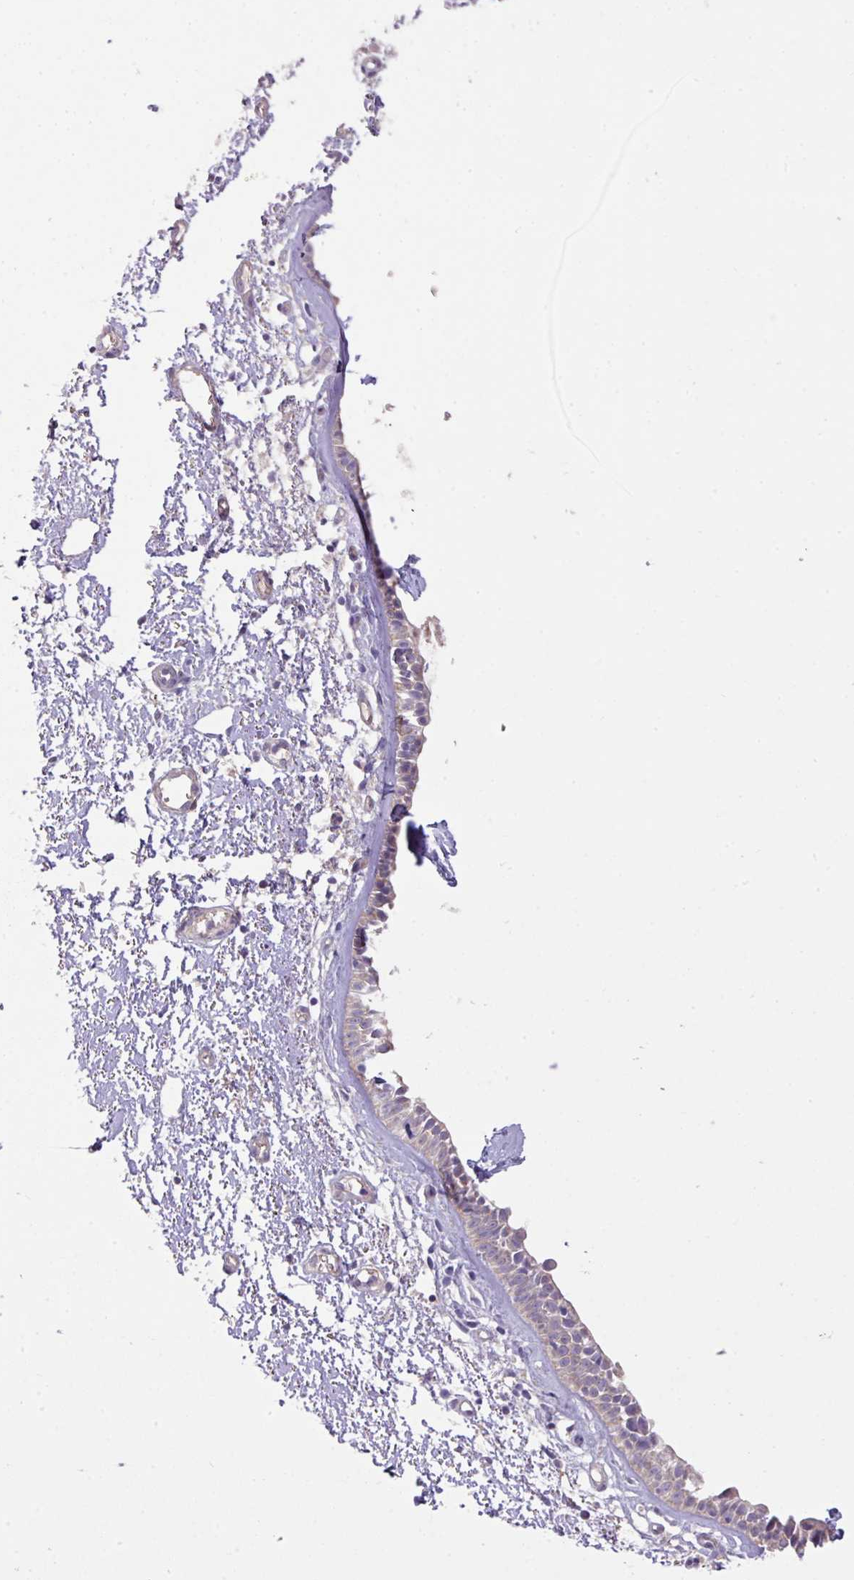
{"staining": {"intensity": "weak", "quantity": "<25%", "location": "cytoplasmic/membranous"}, "tissue": "nasopharynx", "cell_type": "Respiratory epithelial cells", "image_type": "normal", "snomed": [{"axis": "morphology", "description": "Normal tissue, NOS"}, {"axis": "topography", "description": "Cartilage tissue"}, {"axis": "topography", "description": "Nasopharynx"}], "caption": "An immunohistochemistry (IHC) photomicrograph of unremarkable nasopharynx is shown. There is no staining in respiratory epithelial cells of nasopharynx.", "gene": "PRADC1", "patient": {"sex": "male", "age": 56}}